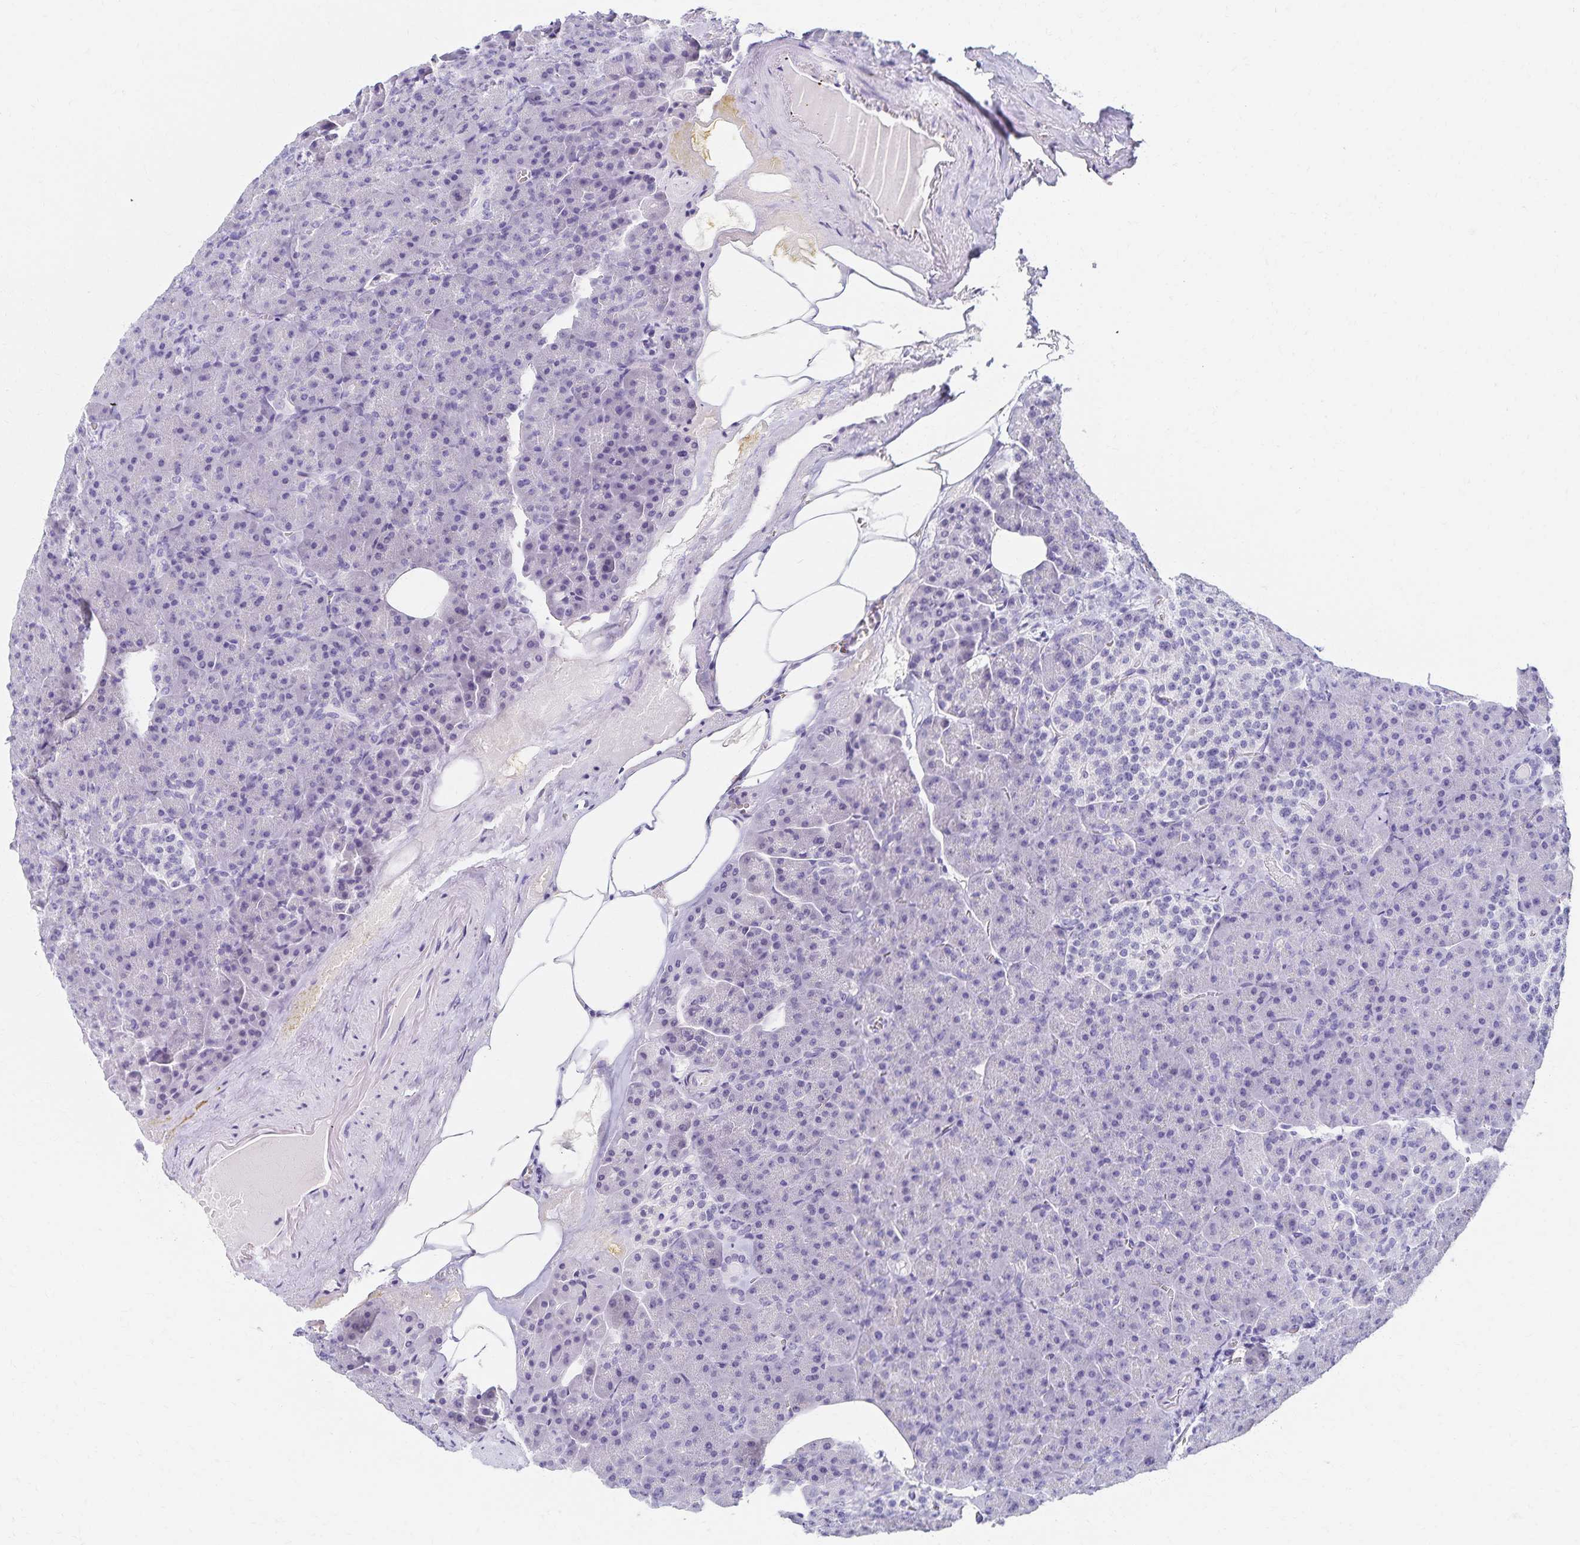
{"staining": {"intensity": "negative", "quantity": "none", "location": "none"}, "tissue": "pancreas", "cell_type": "Exocrine glandular cells", "image_type": "normal", "snomed": [{"axis": "morphology", "description": "Normal tissue, NOS"}, {"axis": "topography", "description": "Pancreas"}], "caption": "IHC histopathology image of normal pancreas stained for a protein (brown), which displays no staining in exocrine glandular cells.", "gene": "C2orf50", "patient": {"sex": "female", "age": 74}}